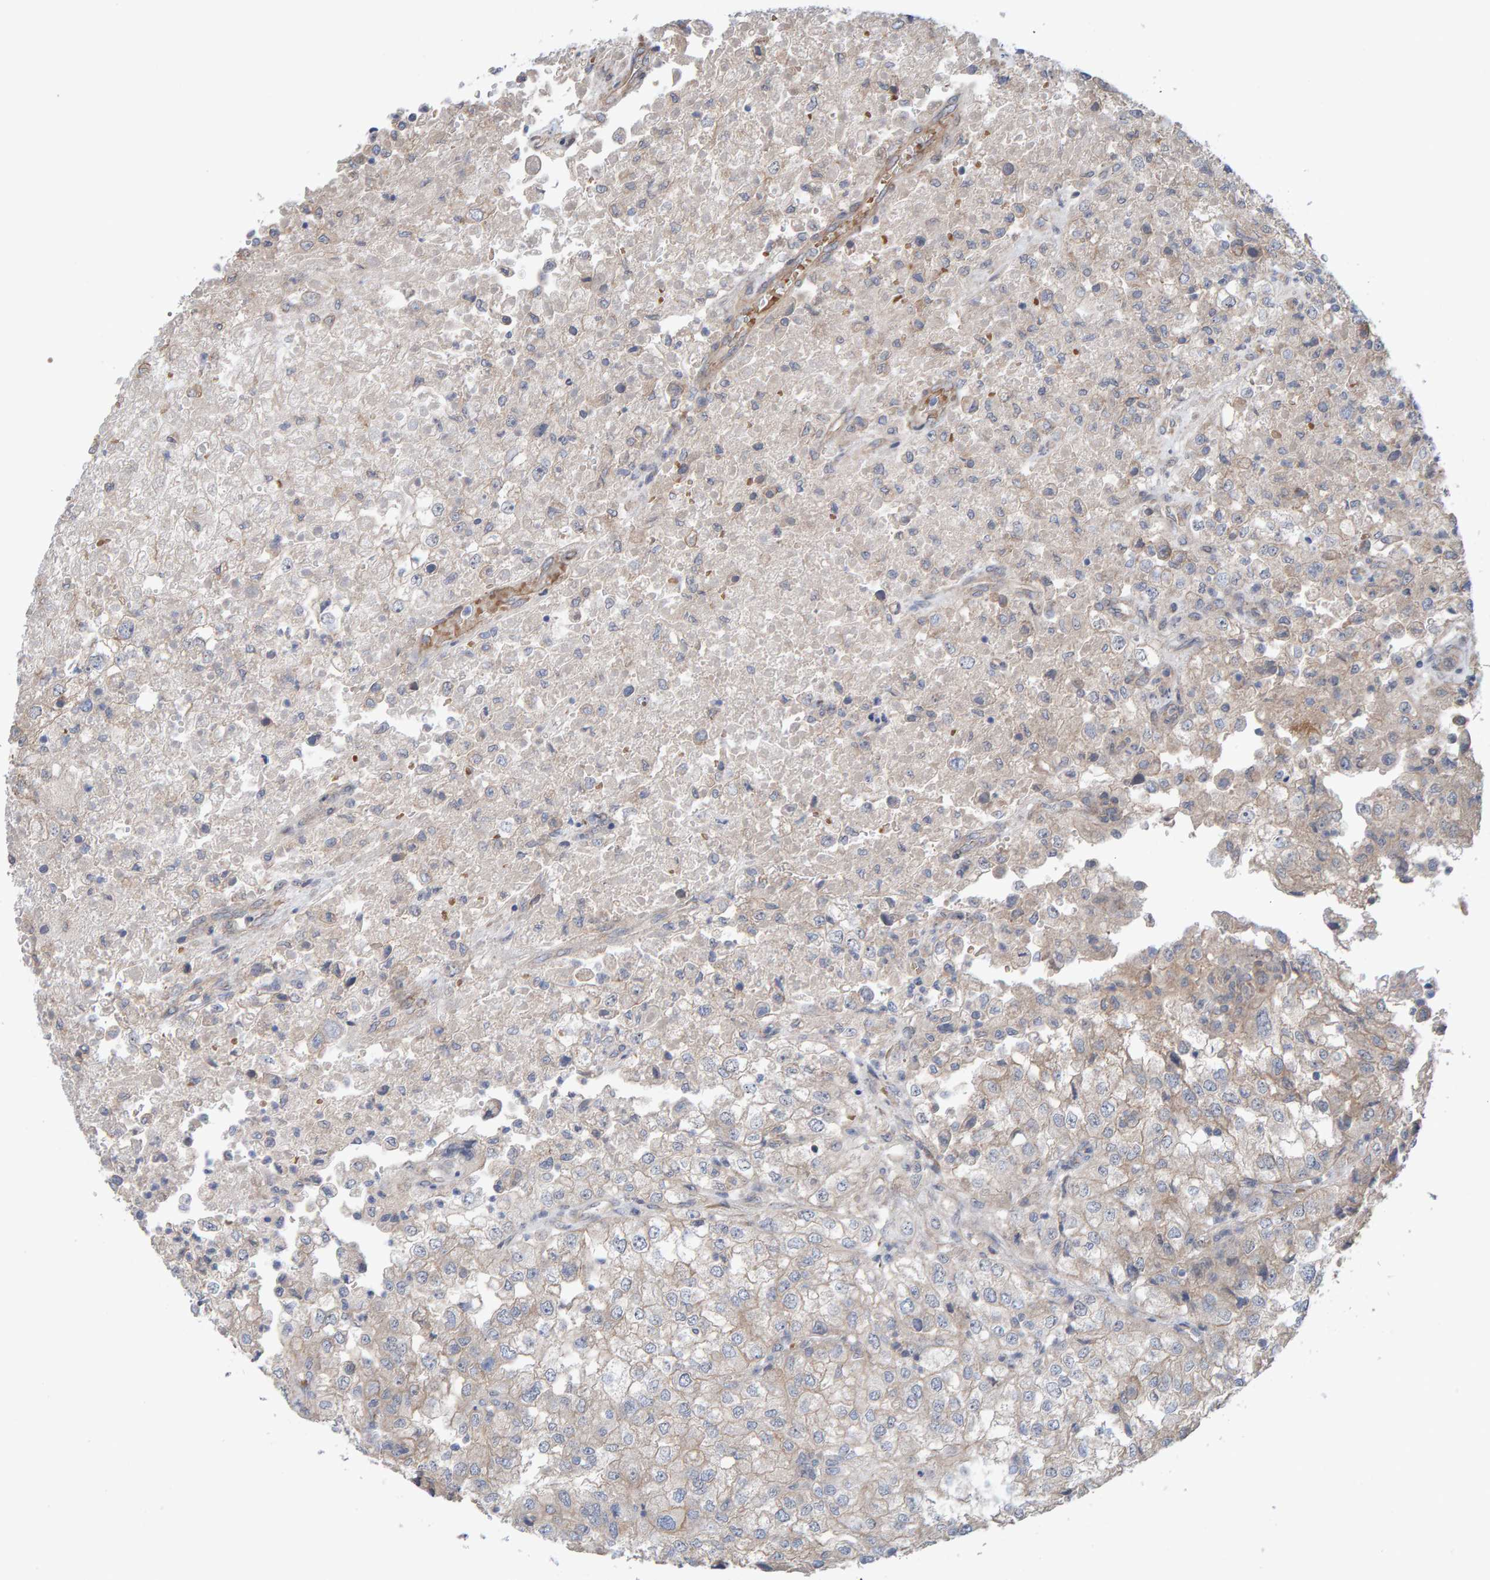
{"staining": {"intensity": "weak", "quantity": "<25%", "location": "cytoplasmic/membranous"}, "tissue": "renal cancer", "cell_type": "Tumor cells", "image_type": "cancer", "snomed": [{"axis": "morphology", "description": "Adenocarcinoma, NOS"}, {"axis": "topography", "description": "Kidney"}], "caption": "There is no significant positivity in tumor cells of adenocarcinoma (renal).", "gene": "LRSAM1", "patient": {"sex": "female", "age": 54}}